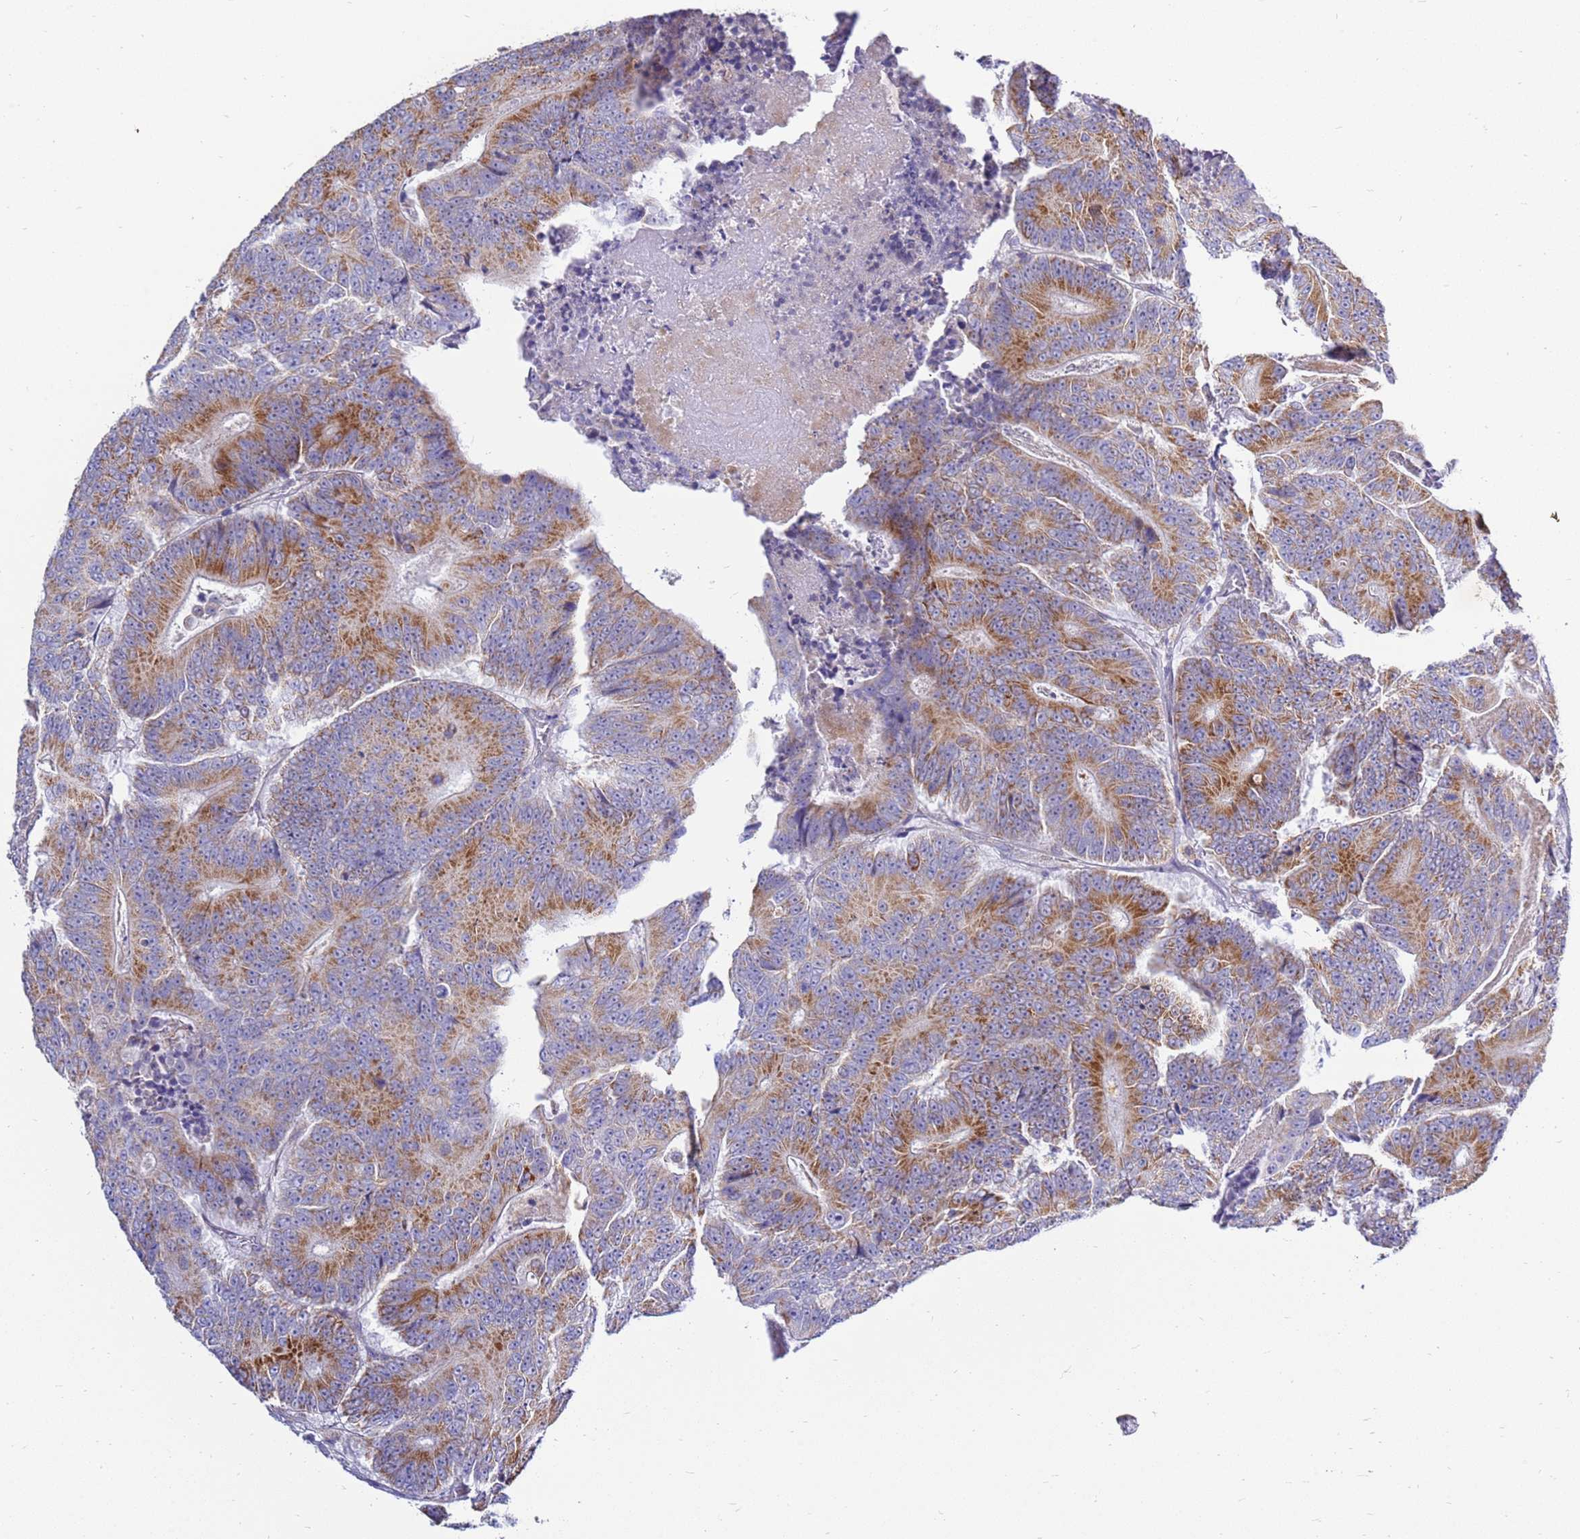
{"staining": {"intensity": "moderate", "quantity": ">75%", "location": "cytoplasmic/membranous"}, "tissue": "colorectal cancer", "cell_type": "Tumor cells", "image_type": "cancer", "snomed": [{"axis": "morphology", "description": "Adenocarcinoma, NOS"}, {"axis": "topography", "description": "Colon"}], "caption": "Adenocarcinoma (colorectal) stained for a protein reveals moderate cytoplasmic/membranous positivity in tumor cells.", "gene": "IGF1R", "patient": {"sex": "male", "age": 83}}